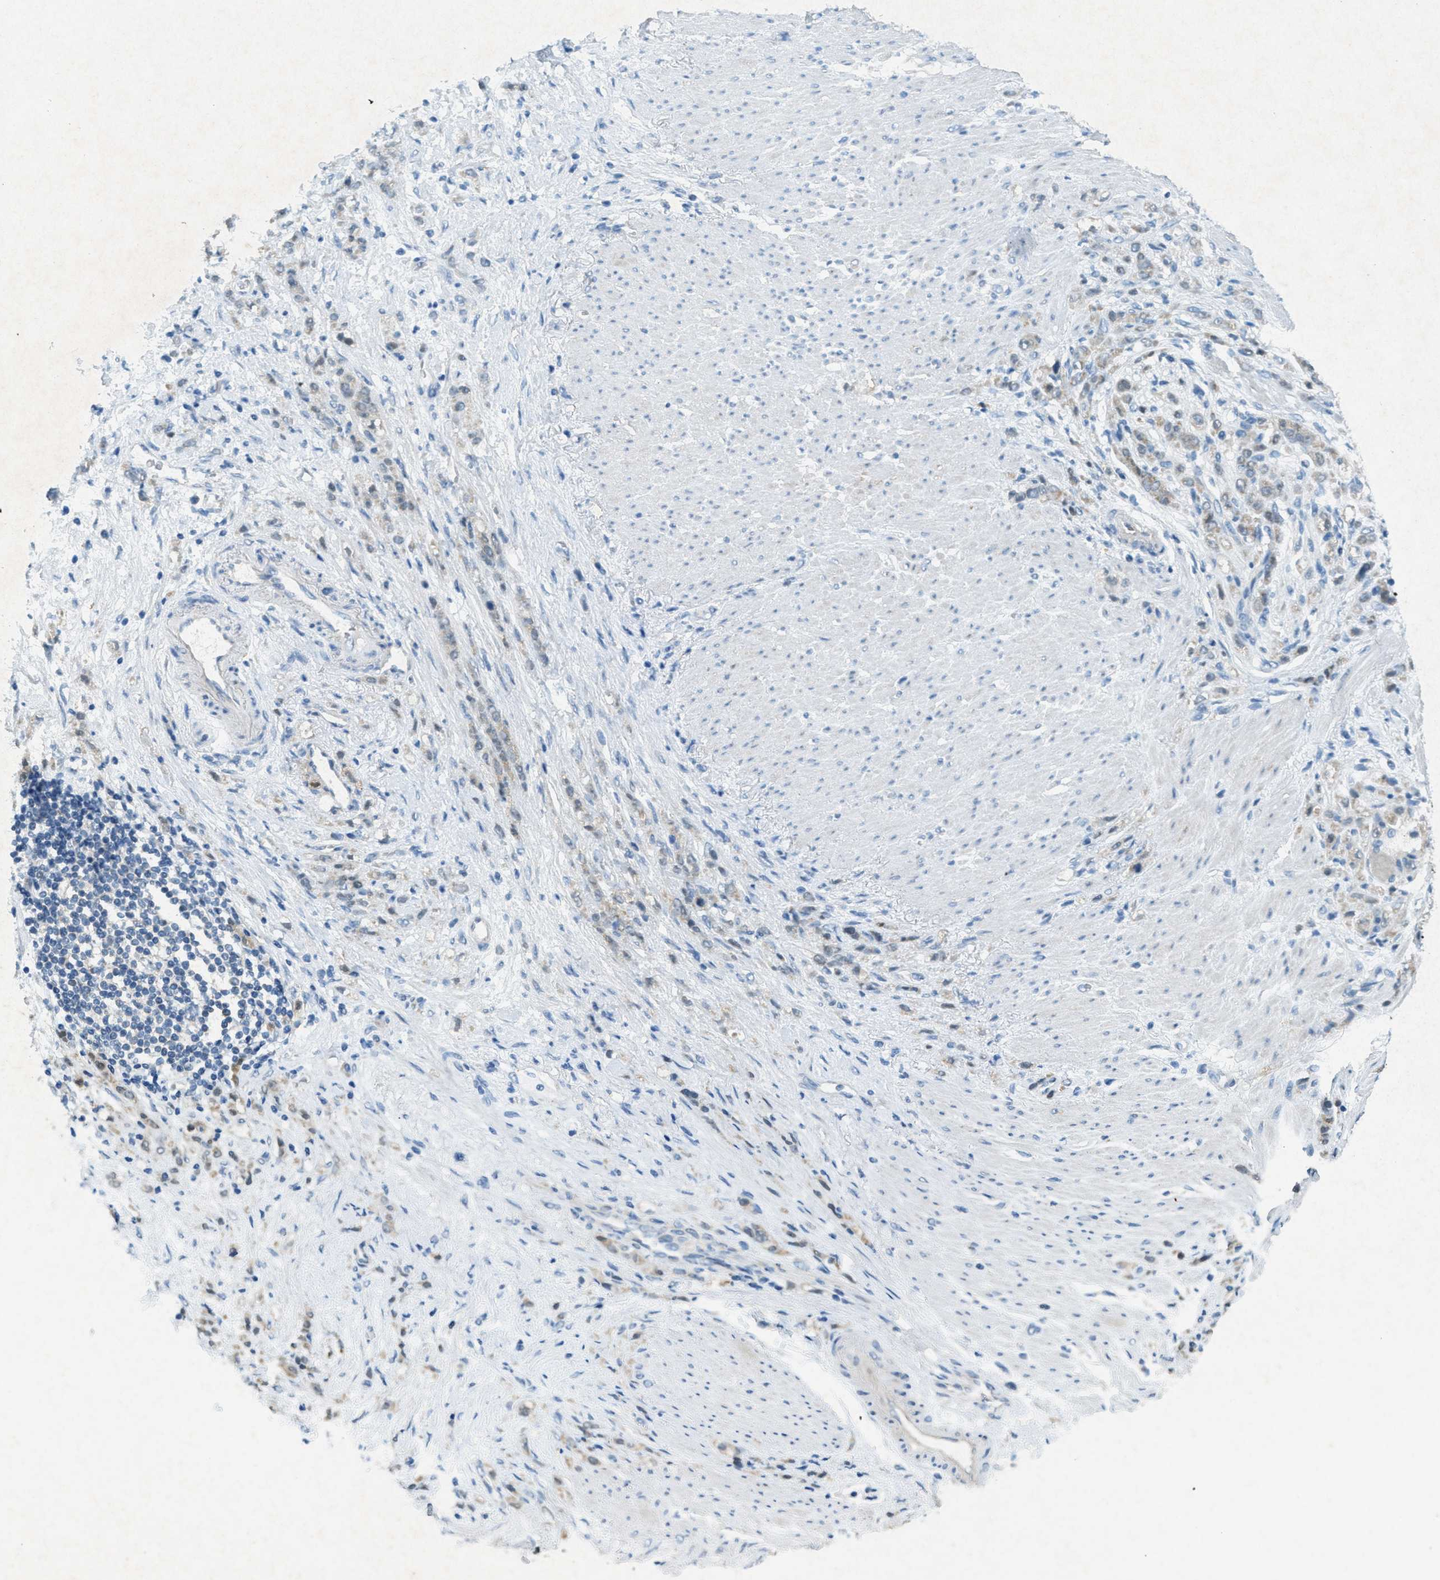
{"staining": {"intensity": "weak", "quantity": "<25%", "location": "cytoplasmic/membranous"}, "tissue": "stomach cancer", "cell_type": "Tumor cells", "image_type": "cancer", "snomed": [{"axis": "morphology", "description": "Adenocarcinoma, NOS"}, {"axis": "topography", "description": "Stomach"}], "caption": "Protein analysis of adenocarcinoma (stomach) reveals no significant positivity in tumor cells.", "gene": "TCF20", "patient": {"sex": "male", "age": 82}}